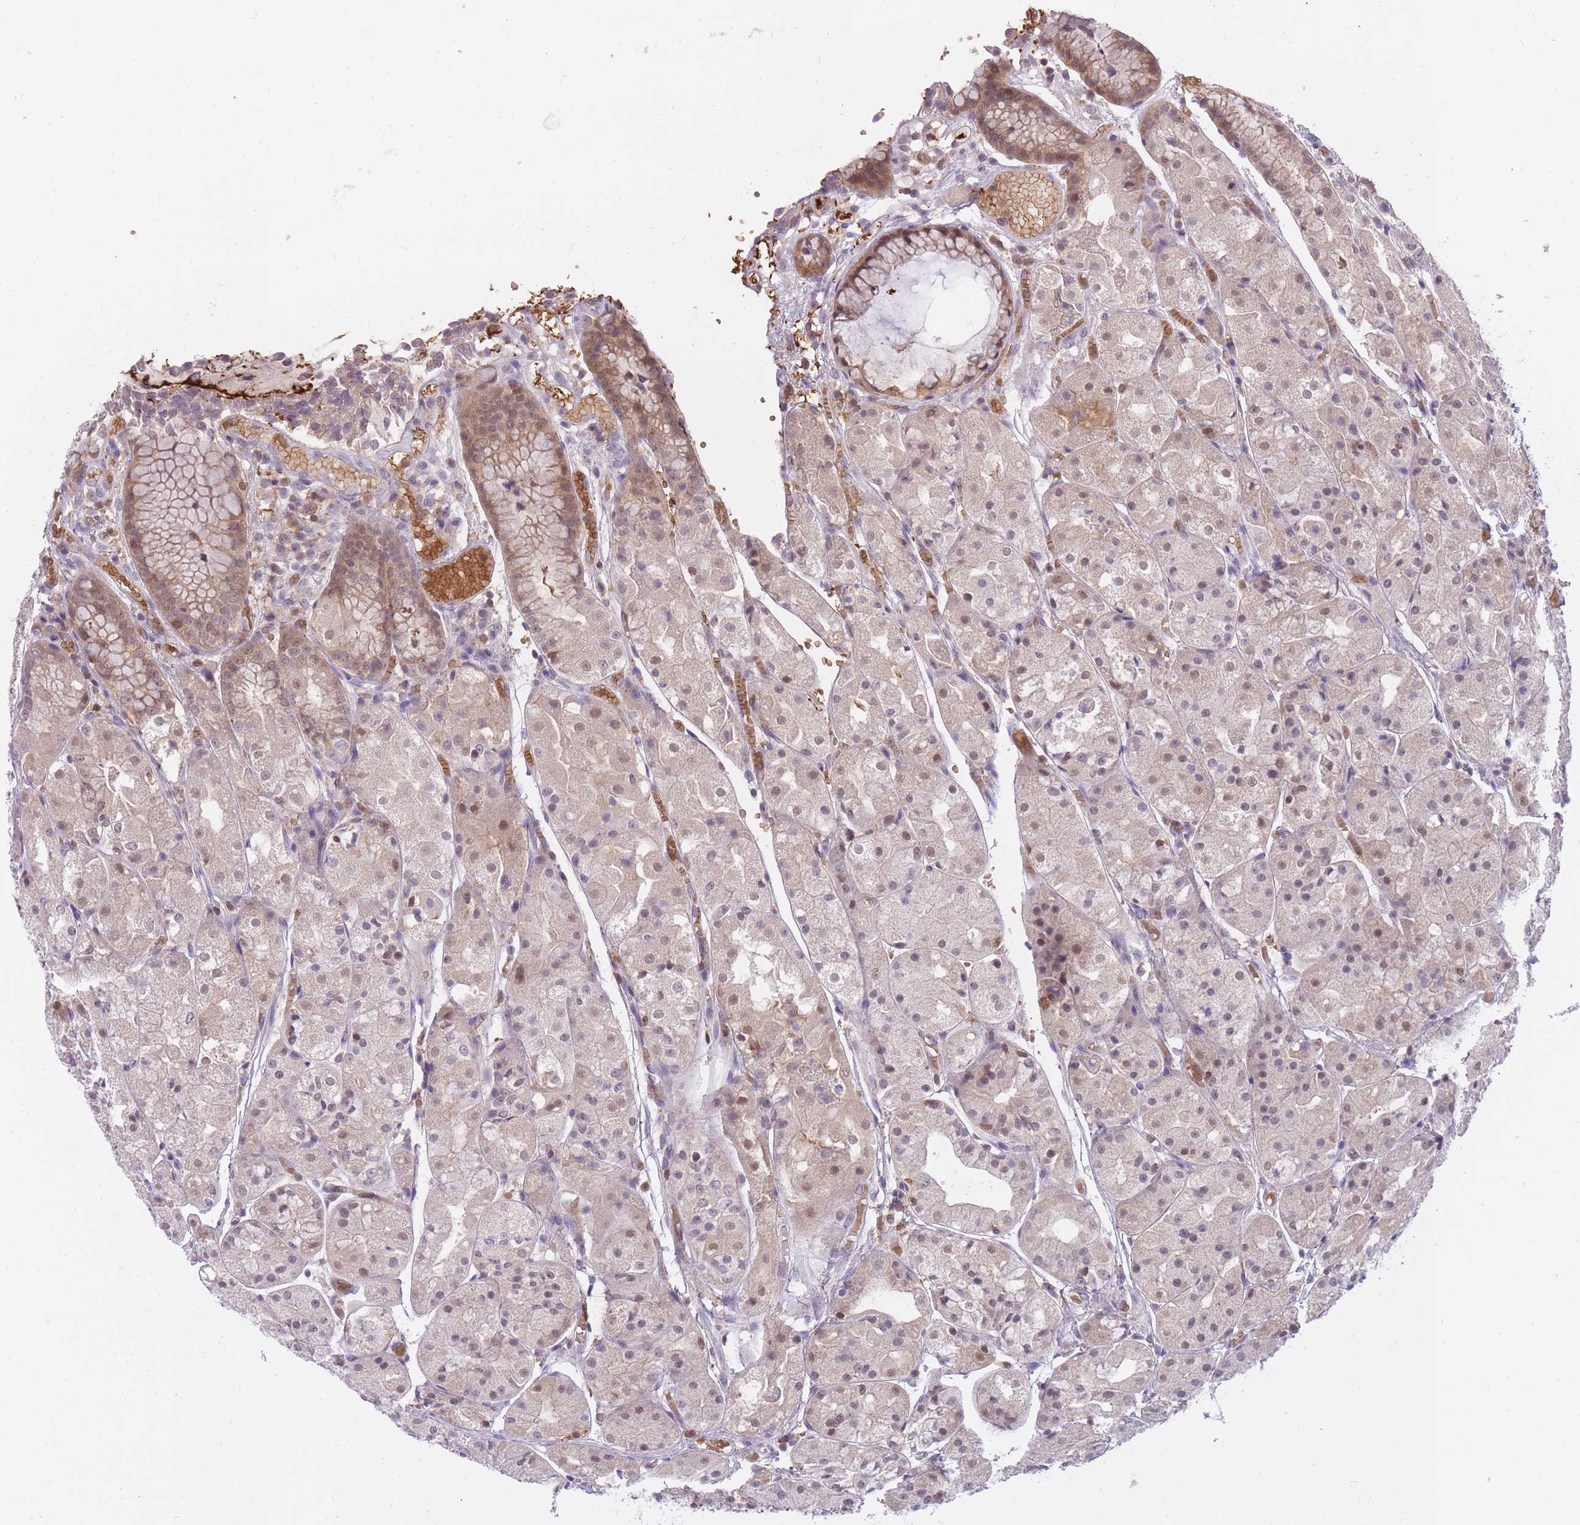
{"staining": {"intensity": "moderate", "quantity": "25%-75%", "location": "cytoplasmic/membranous,nuclear"}, "tissue": "stomach", "cell_type": "Glandular cells", "image_type": "normal", "snomed": [{"axis": "morphology", "description": "Normal tissue, NOS"}, {"axis": "topography", "description": "Stomach, upper"}], "caption": "Brown immunohistochemical staining in benign human stomach exhibits moderate cytoplasmic/membranous,nuclear expression in approximately 25%-75% of glandular cells. The staining was performed using DAB (3,3'-diaminobenzidine), with brown indicating positive protein expression. Nuclei are stained blue with hematoxylin.", "gene": "CXorf38", "patient": {"sex": "male", "age": 72}}